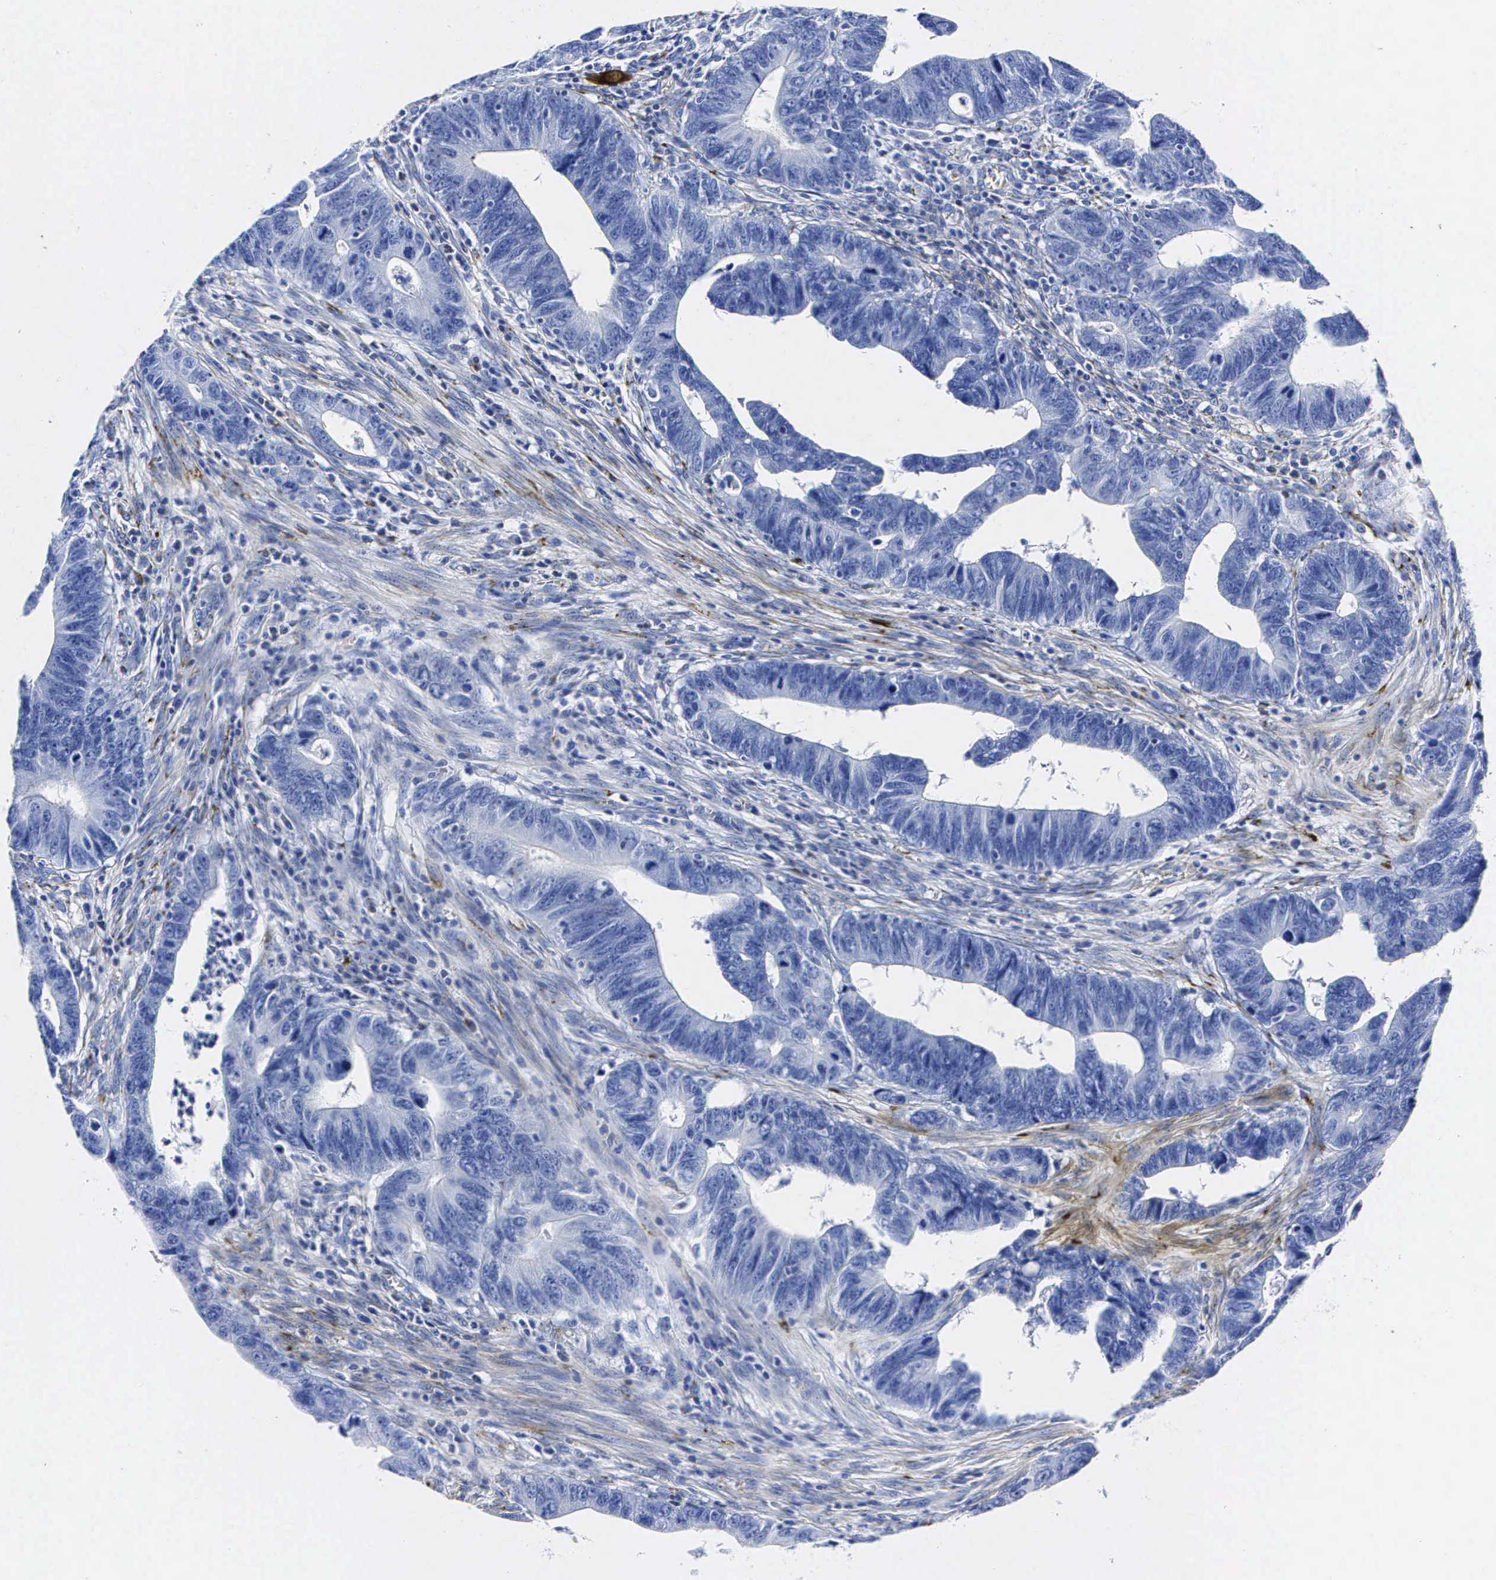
{"staining": {"intensity": "negative", "quantity": "none", "location": "none"}, "tissue": "colorectal cancer", "cell_type": "Tumor cells", "image_type": "cancer", "snomed": [{"axis": "morphology", "description": "Adenocarcinoma, NOS"}, {"axis": "topography", "description": "Colon"}], "caption": "Immunohistochemical staining of colorectal cancer reveals no significant positivity in tumor cells. Brightfield microscopy of IHC stained with DAB (3,3'-diaminobenzidine) (brown) and hematoxylin (blue), captured at high magnification.", "gene": "ENO2", "patient": {"sex": "female", "age": 78}}